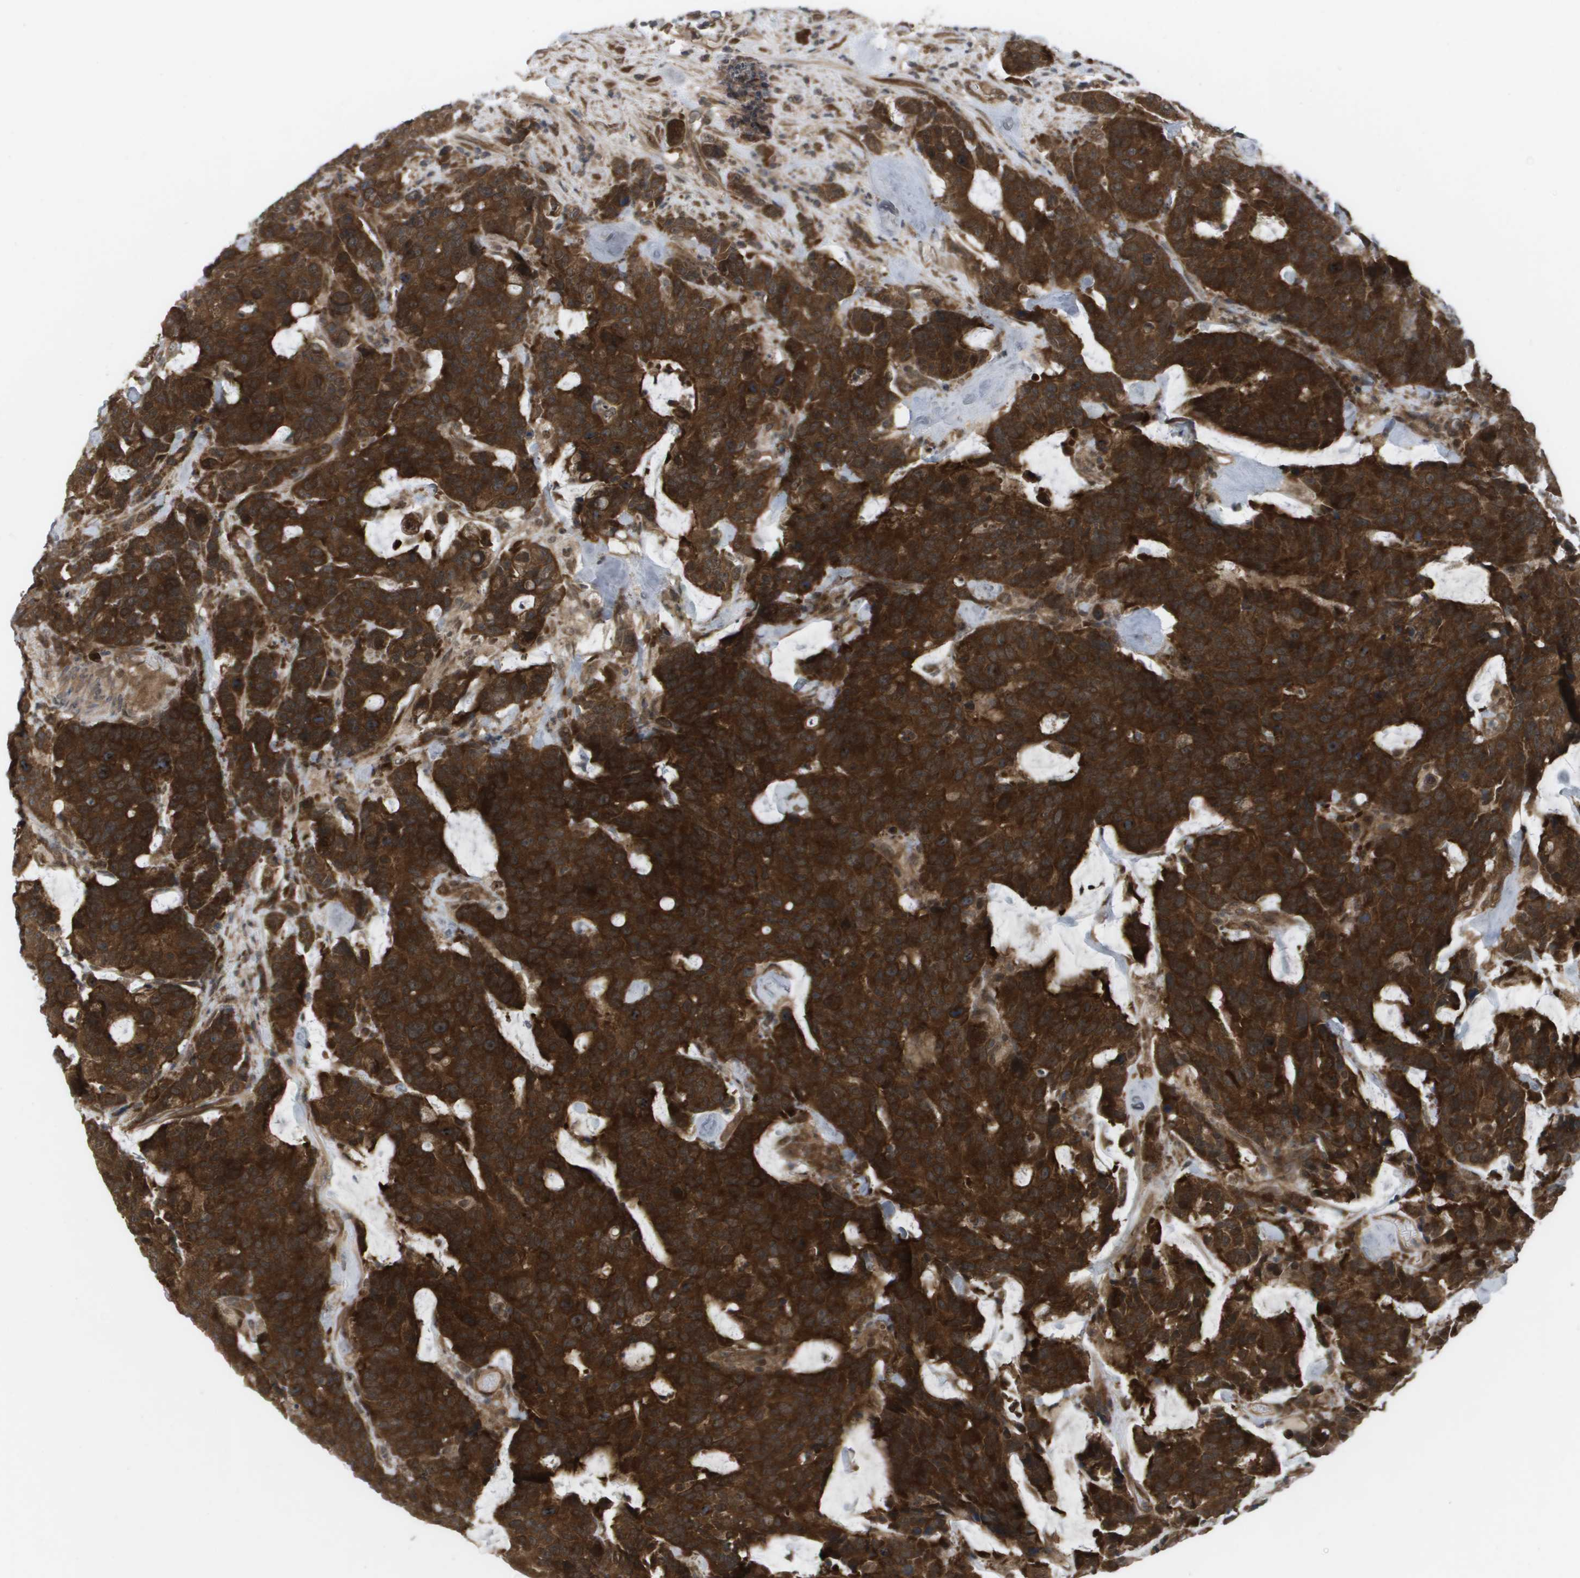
{"staining": {"intensity": "strong", "quantity": ">75%", "location": "cytoplasmic/membranous,nuclear"}, "tissue": "colorectal cancer", "cell_type": "Tumor cells", "image_type": "cancer", "snomed": [{"axis": "morphology", "description": "Adenocarcinoma, NOS"}, {"axis": "topography", "description": "Colon"}], "caption": "Immunohistochemistry (IHC) micrograph of colorectal cancer (adenocarcinoma) stained for a protein (brown), which reveals high levels of strong cytoplasmic/membranous and nuclear staining in about >75% of tumor cells.", "gene": "CTPS2", "patient": {"sex": "female", "age": 86}}